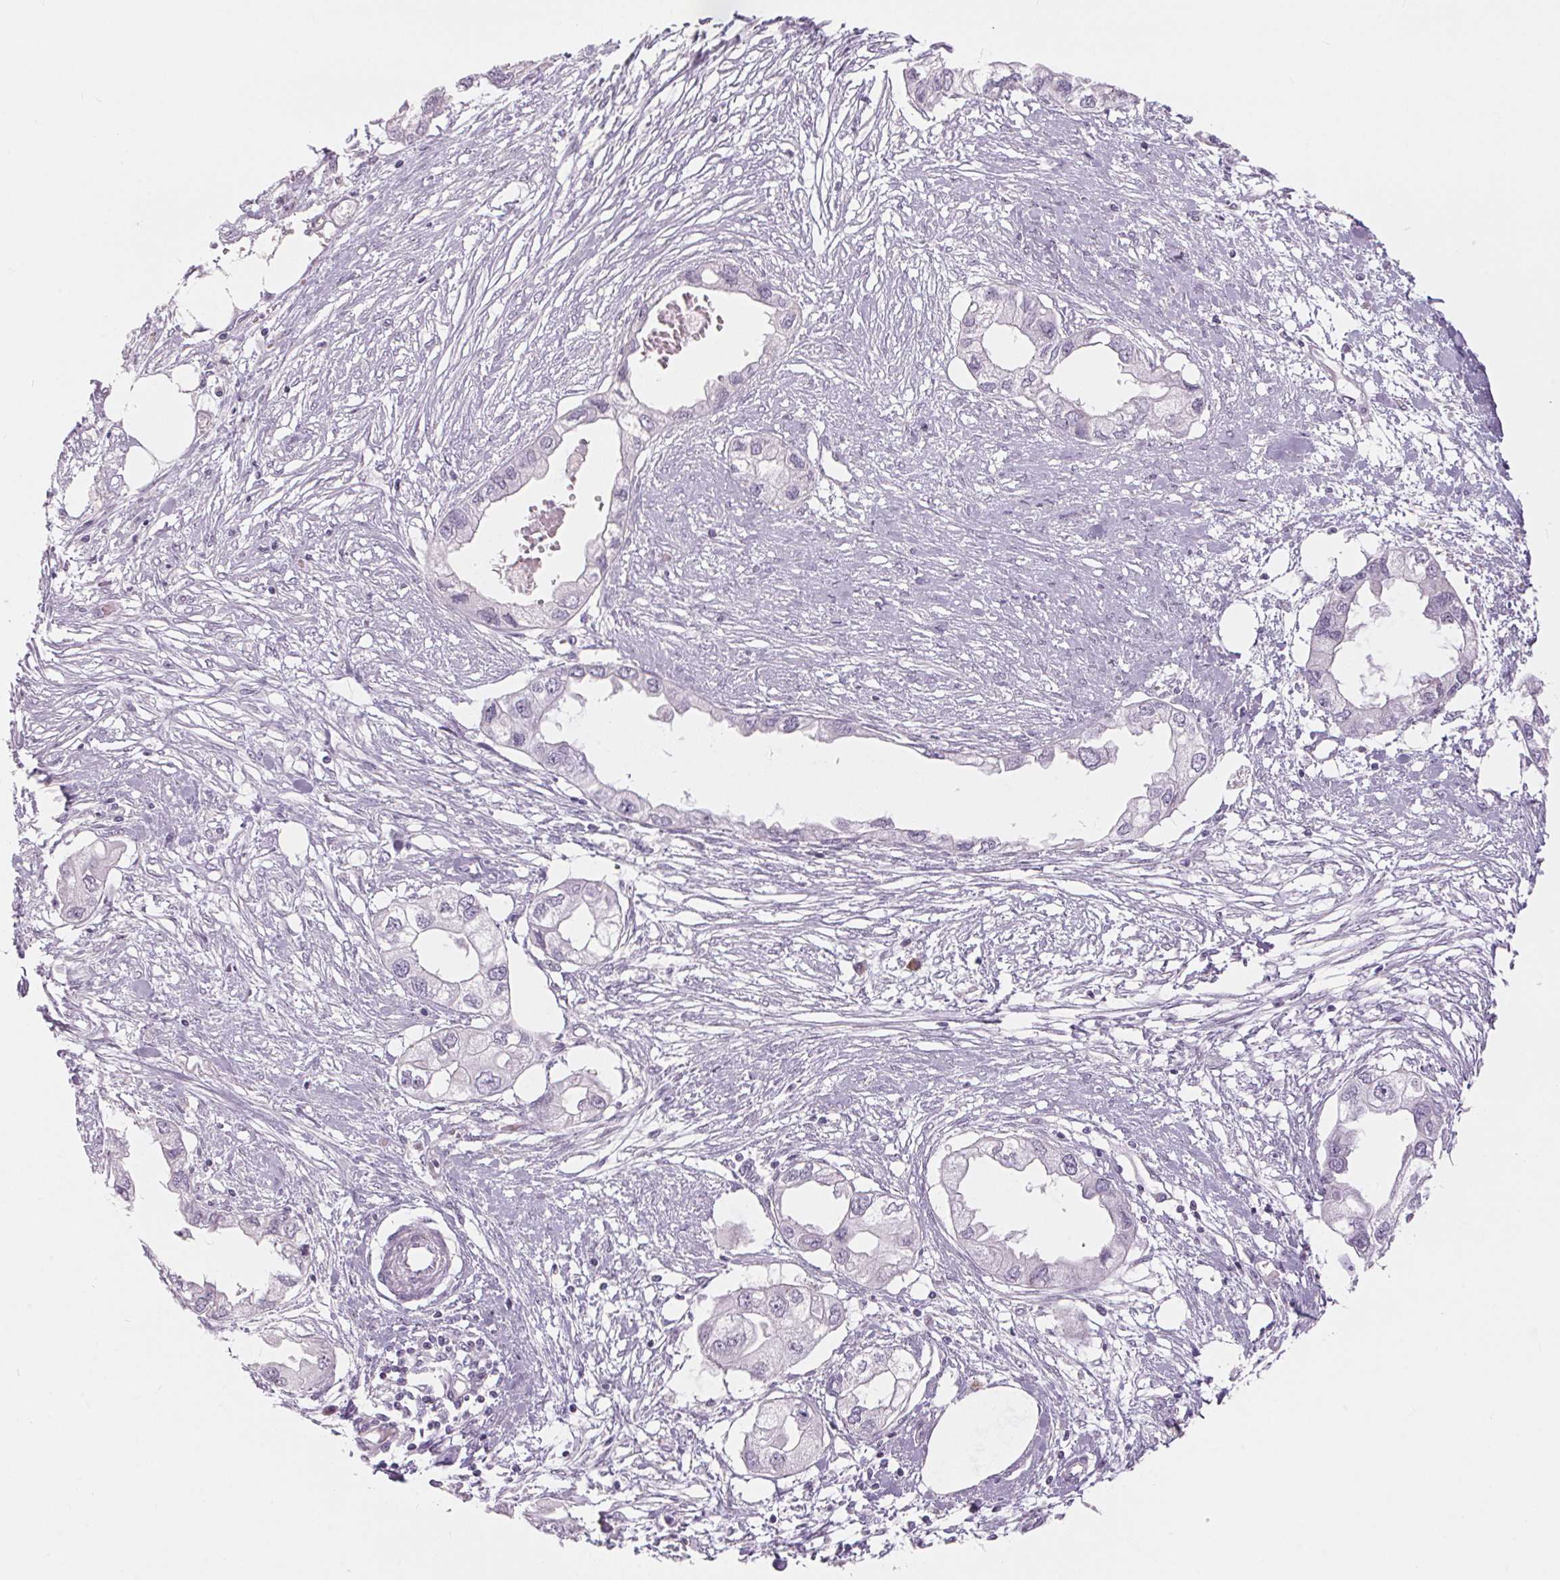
{"staining": {"intensity": "negative", "quantity": "none", "location": "none"}, "tissue": "endometrial cancer", "cell_type": "Tumor cells", "image_type": "cancer", "snomed": [{"axis": "morphology", "description": "Adenocarcinoma, NOS"}, {"axis": "morphology", "description": "Adenocarcinoma, metastatic, NOS"}, {"axis": "topography", "description": "Adipose tissue"}, {"axis": "topography", "description": "Endometrium"}], "caption": "Endometrial adenocarcinoma was stained to show a protein in brown. There is no significant staining in tumor cells.", "gene": "CADPS", "patient": {"sex": "female", "age": 67}}